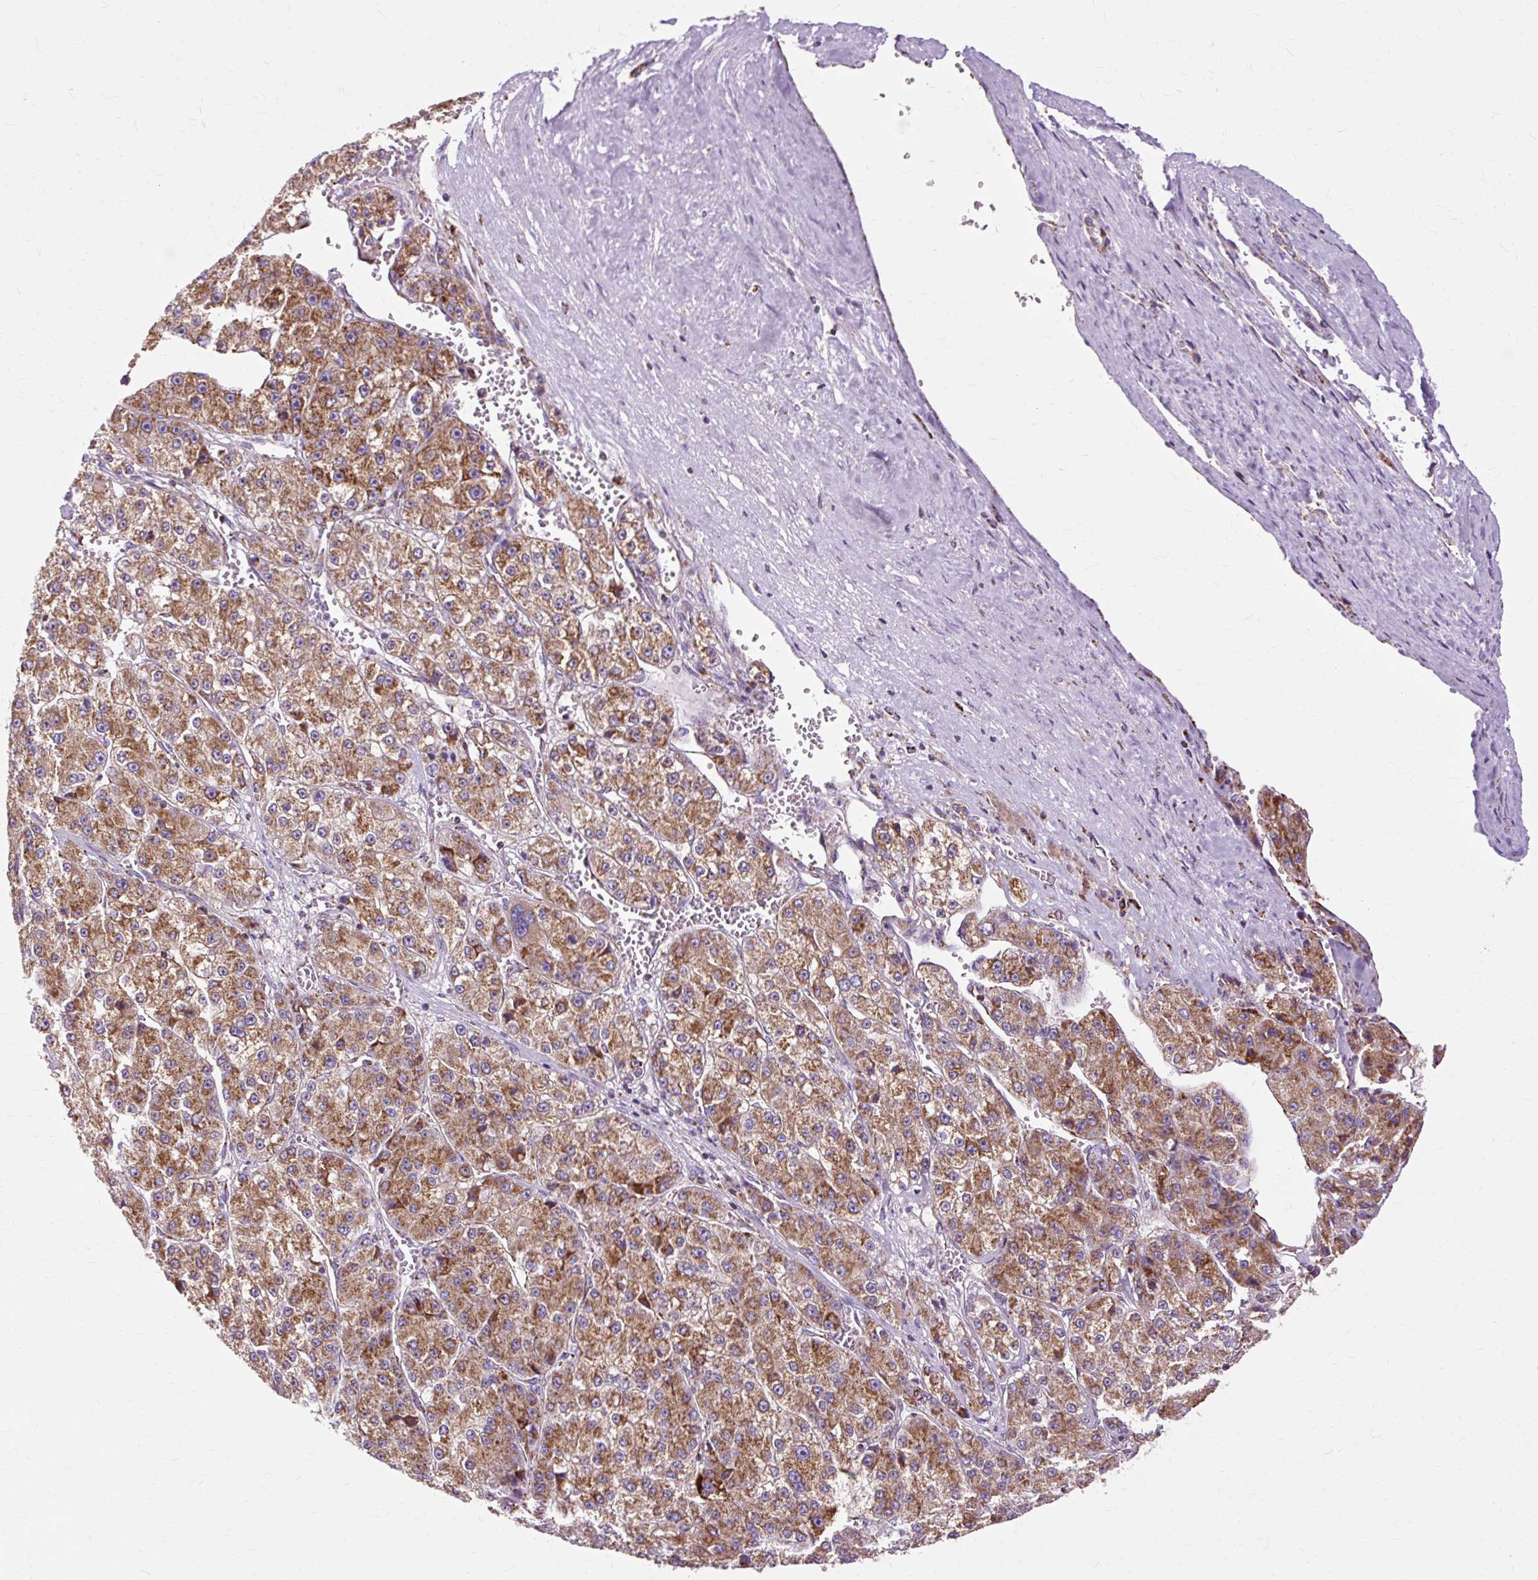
{"staining": {"intensity": "moderate", "quantity": ">75%", "location": "cytoplasmic/membranous"}, "tissue": "liver cancer", "cell_type": "Tumor cells", "image_type": "cancer", "snomed": [{"axis": "morphology", "description": "Carcinoma, Hepatocellular, NOS"}, {"axis": "topography", "description": "Liver"}], "caption": "Immunohistochemical staining of human liver hepatocellular carcinoma displays medium levels of moderate cytoplasmic/membranous expression in approximately >75% of tumor cells. (Brightfield microscopy of DAB IHC at high magnification).", "gene": "DLAT", "patient": {"sex": "female", "age": 73}}